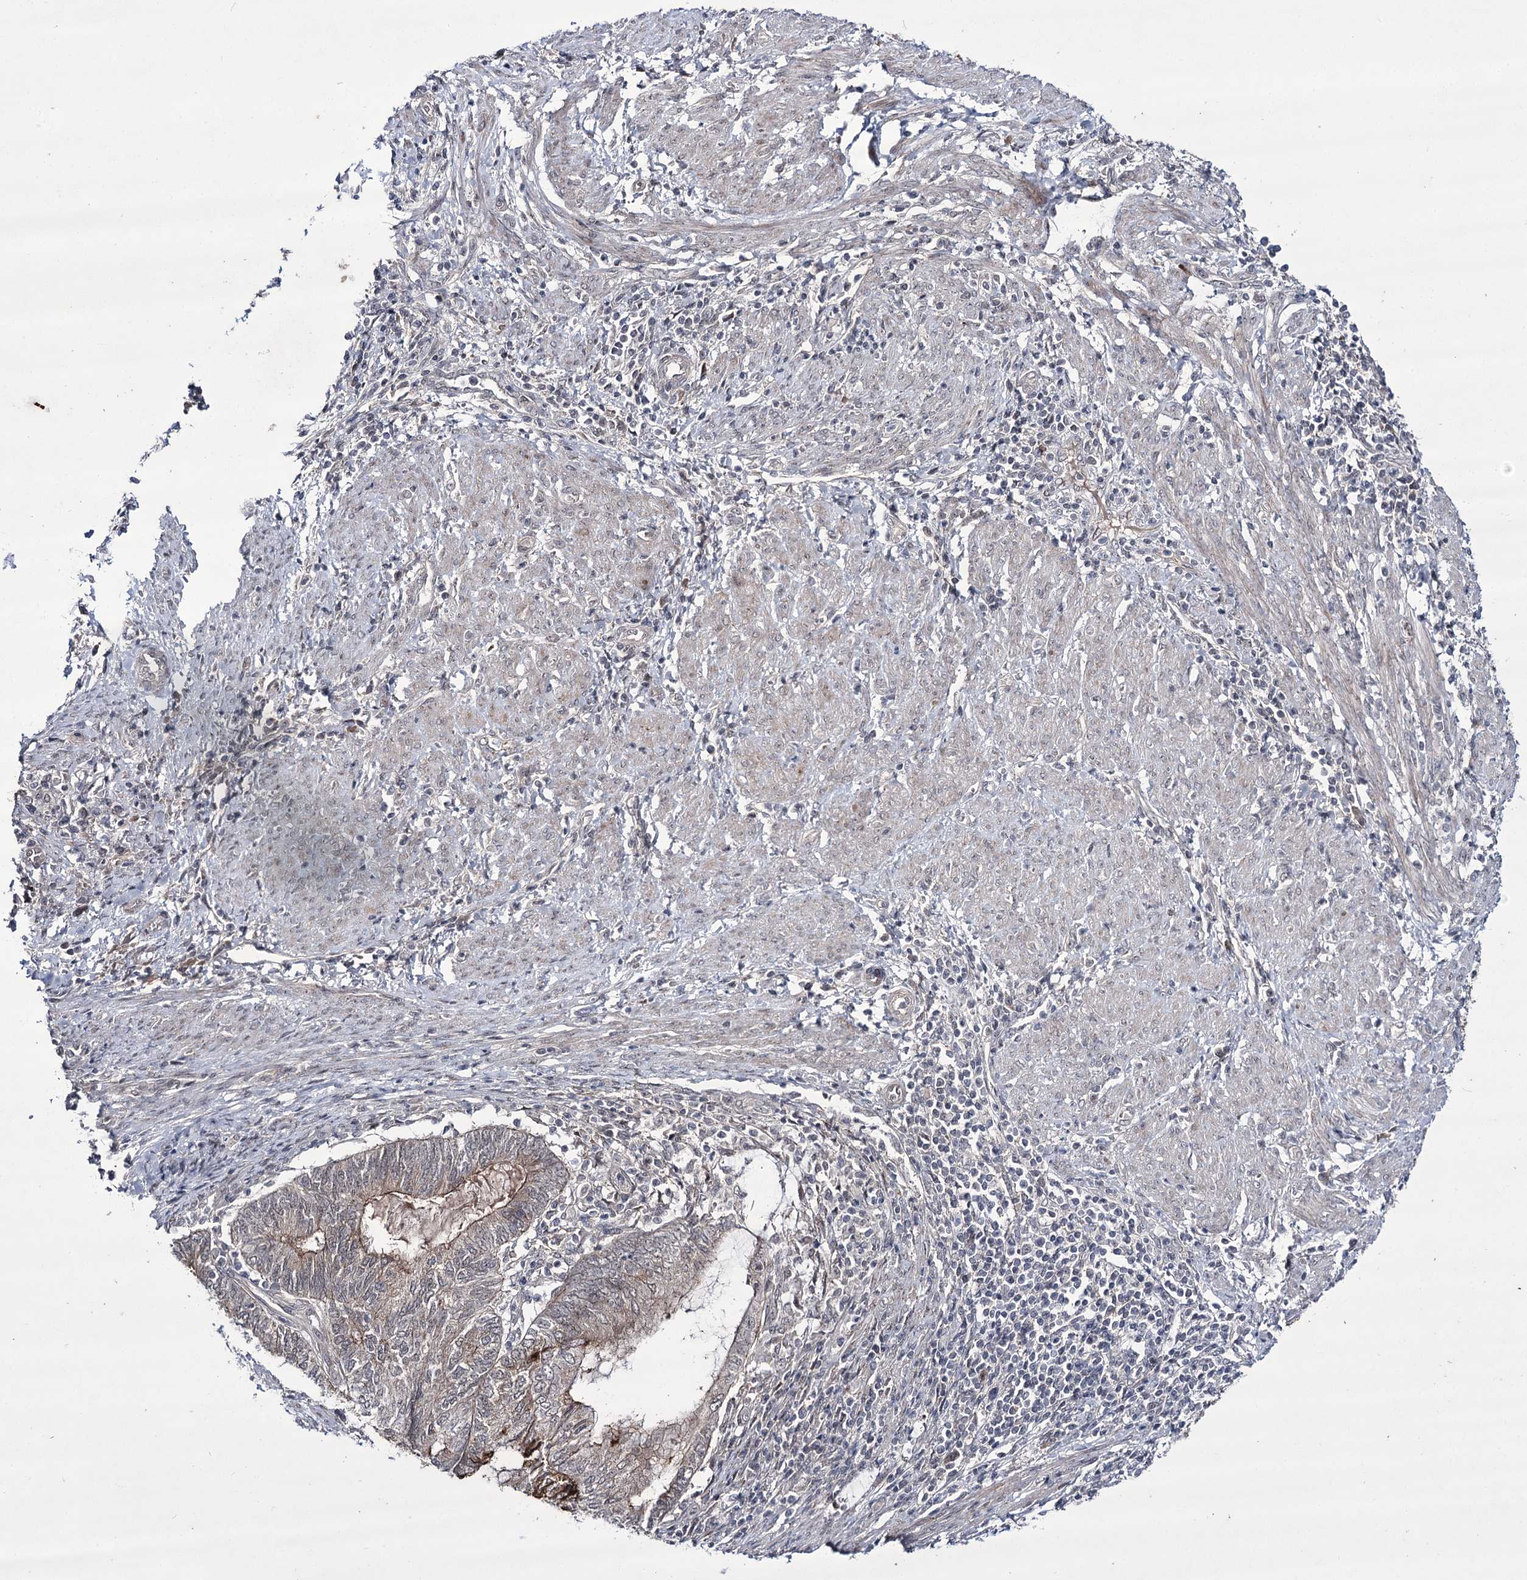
{"staining": {"intensity": "strong", "quantity": "<25%", "location": "cytoplasmic/membranous"}, "tissue": "endometrial cancer", "cell_type": "Tumor cells", "image_type": "cancer", "snomed": [{"axis": "morphology", "description": "Adenocarcinoma, NOS"}, {"axis": "topography", "description": "Uterus"}, {"axis": "topography", "description": "Endometrium"}], "caption": "The histopathology image exhibits a brown stain indicating the presence of a protein in the cytoplasmic/membranous of tumor cells in endometrial cancer.", "gene": "HOXC11", "patient": {"sex": "female", "age": 70}}